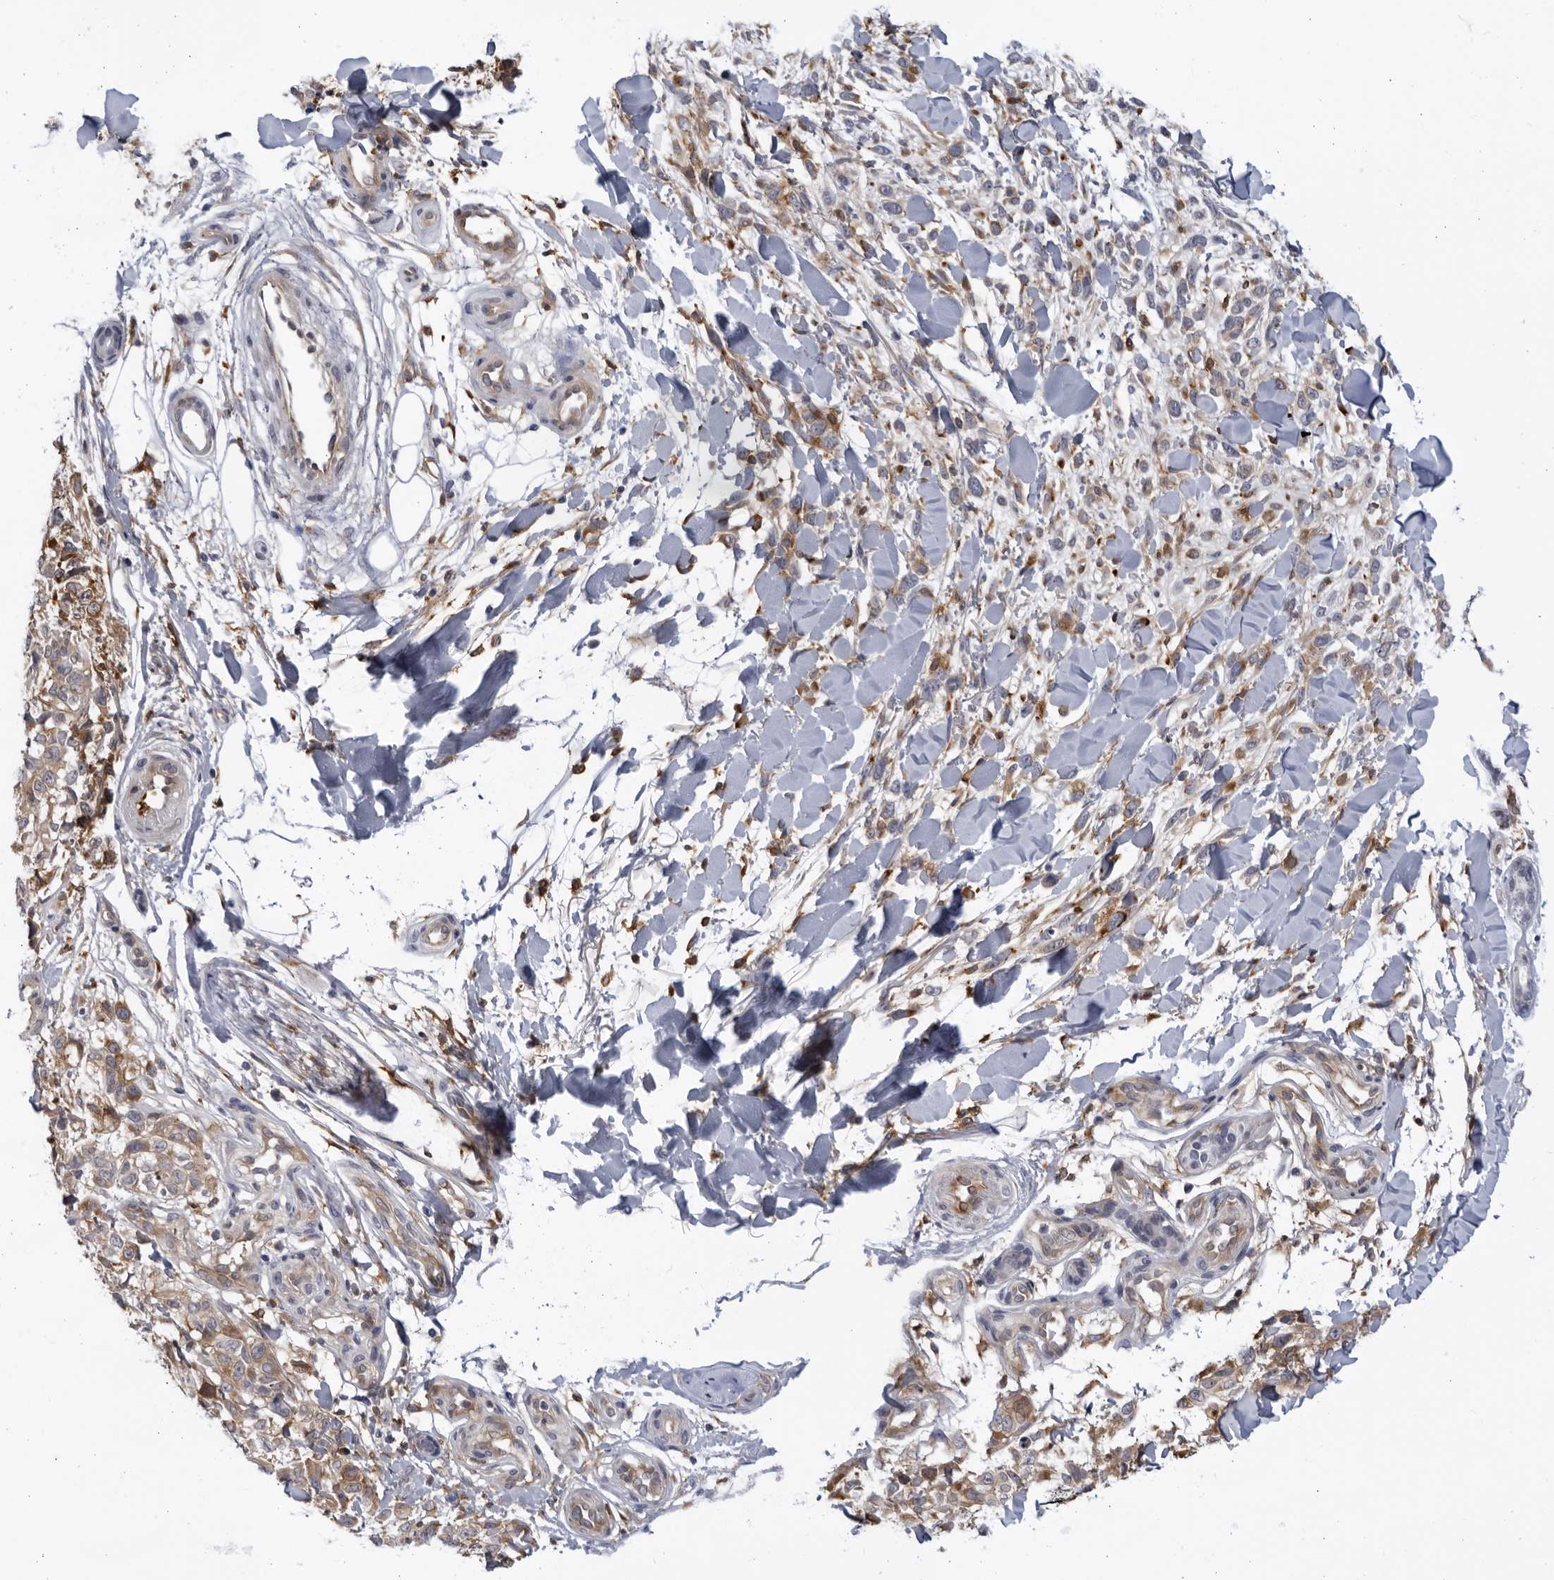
{"staining": {"intensity": "weak", "quantity": ">75%", "location": "cytoplasmic/membranous"}, "tissue": "melanoma", "cell_type": "Tumor cells", "image_type": "cancer", "snomed": [{"axis": "morphology", "description": "Malignant melanoma, Metastatic site"}, {"axis": "topography", "description": "Skin"}], "caption": "Immunohistochemical staining of human malignant melanoma (metastatic site) shows weak cytoplasmic/membranous protein positivity in about >75% of tumor cells. (Stains: DAB in brown, nuclei in blue, Microscopy: brightfield microscopy at high magnification).", "gene": "BMP2K", "patient": {"sex": "female", "age": 72}}